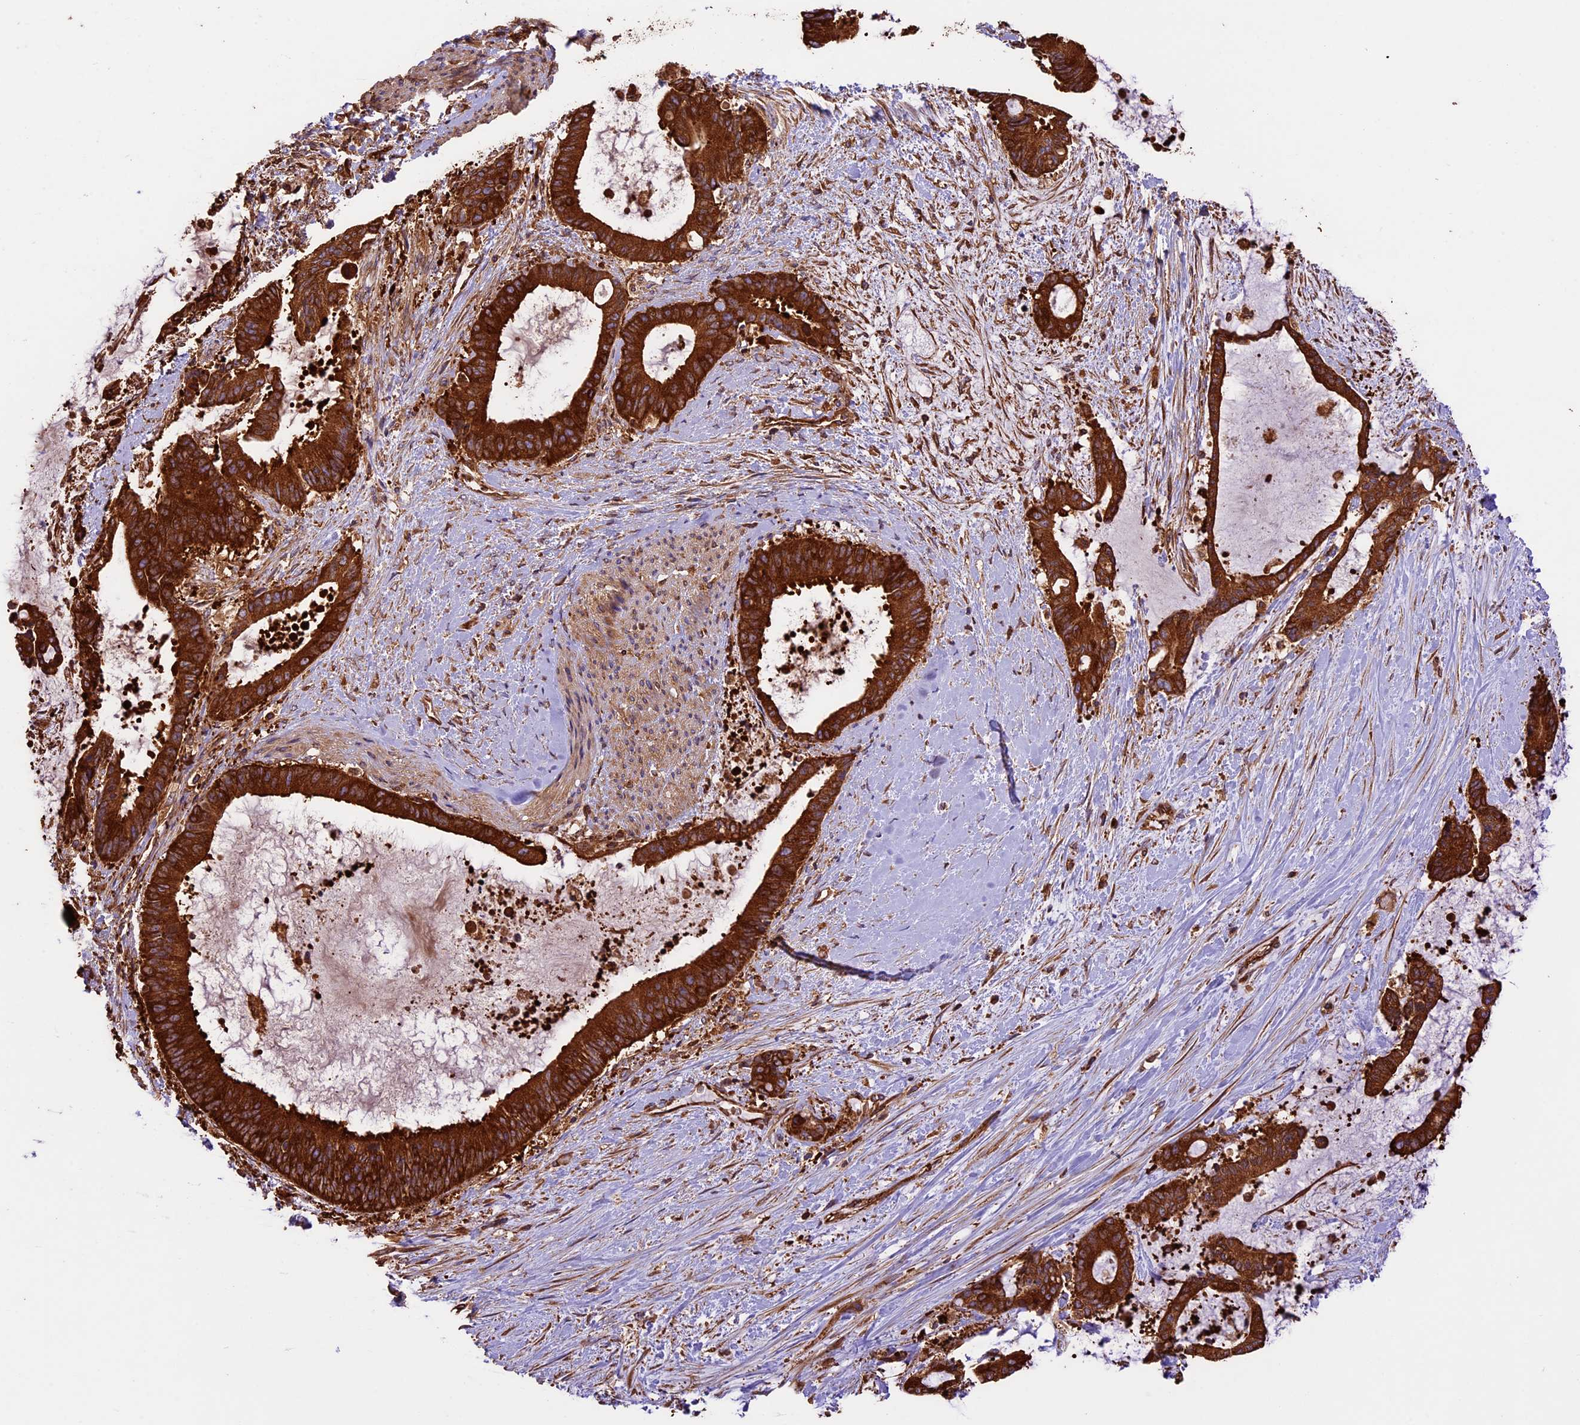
{"staining": {"intensity": "strong", "quantity": ">75%", "location": "cytoplasmic/membranous"}, "tissue": "liver cancer", "cell_type": "Tumor cells", "image_type": "cancer", "snomed": [{"axis": "morphology", "description": "Normal tissue, NOS"}, {"axis": "morphology", "description": "Cholangiocarcinoma"}, {"axis": "topography", "description": "Liver"}, {"axis": "topography", "description": "Peripheral nerve tissue"}], "caption": "Immunohistochemical staining of human liver cancer demonstrates strong cytoplasmic/membranous protein expression in about >75% of tumor cells.", "gene": "KARS1", "patient": {"sex": "female", "age": 73}}